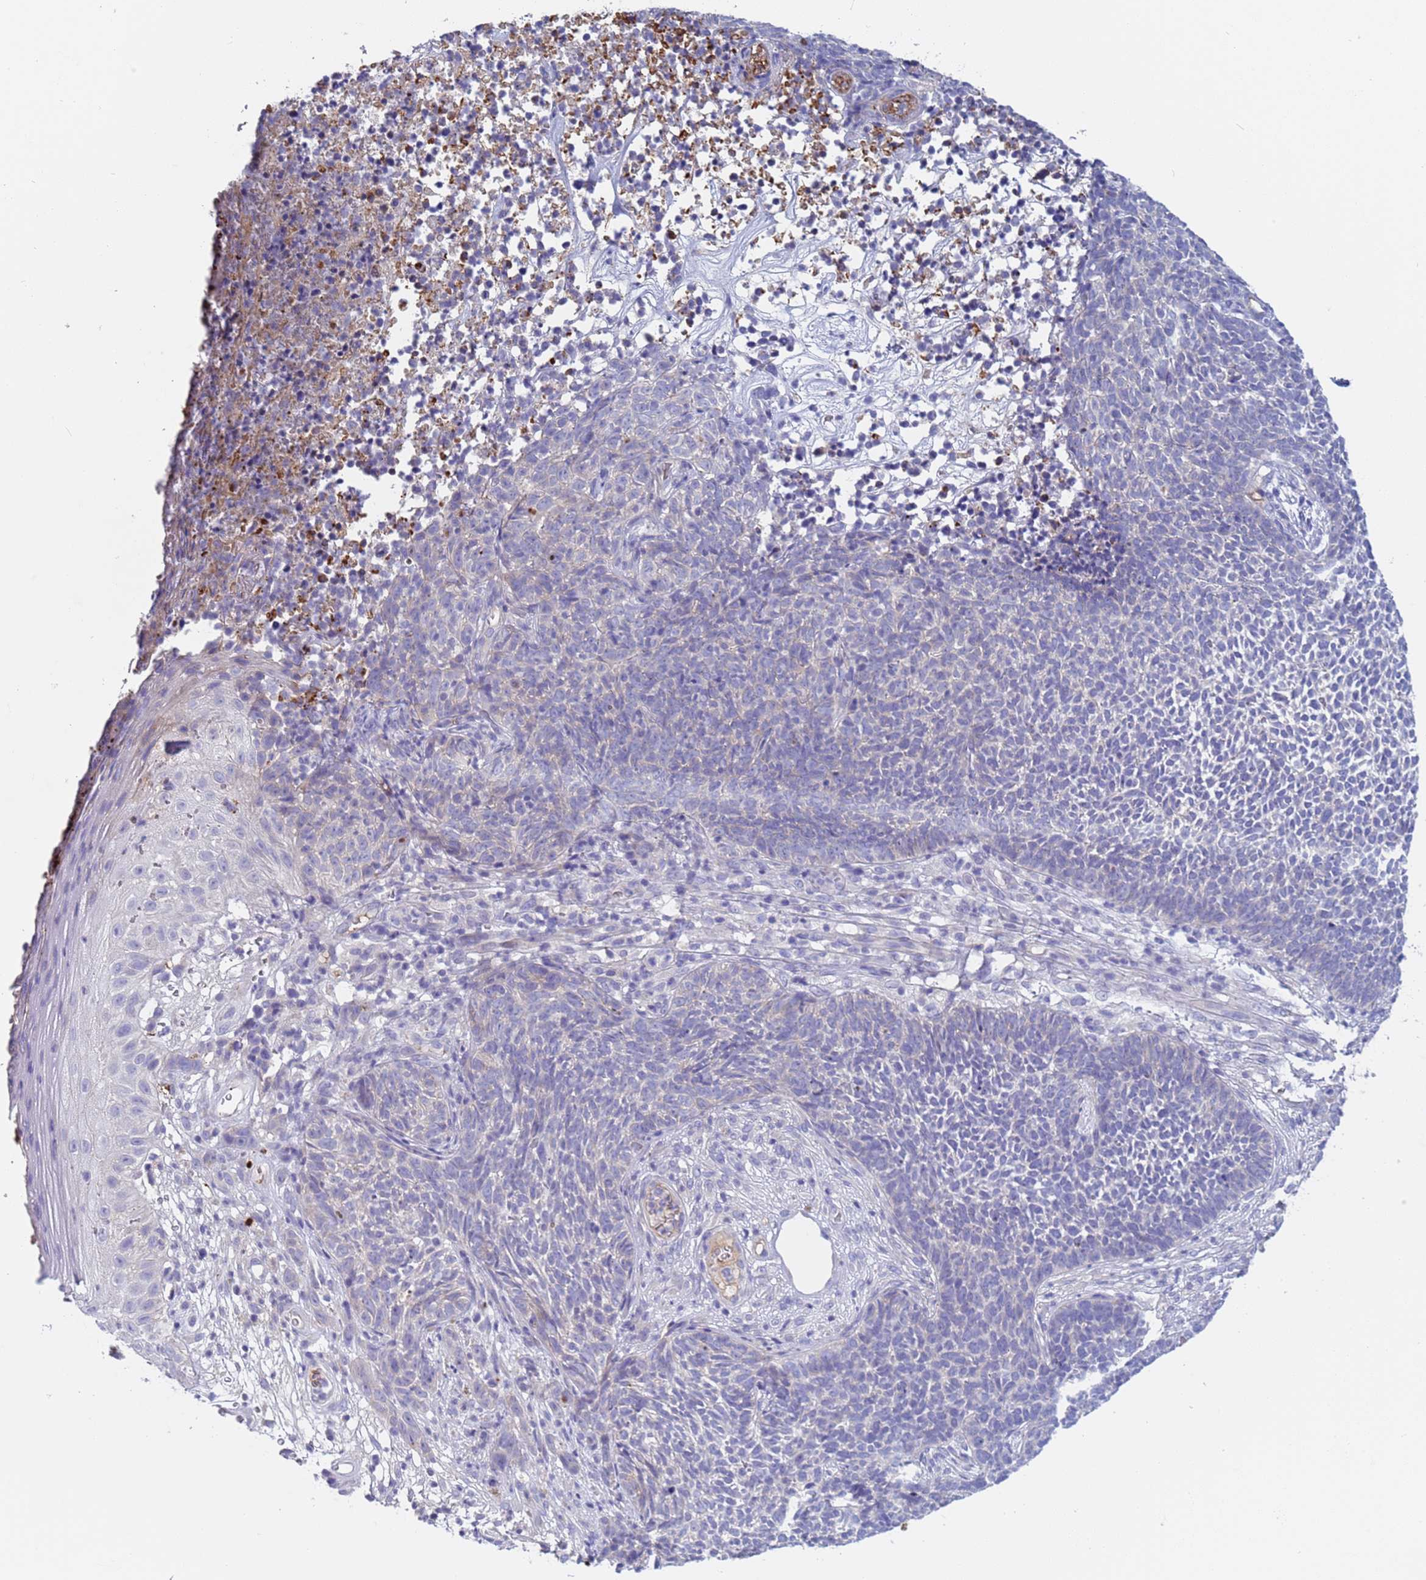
{"staining": {"intensity": "negative", "quantity": "none", "location": "none"}, "tissue": "skin cancer", "cell_type": "Tumor cells", "image_type": "cancer", "snomed": [{"axis": "morphology", "description": "Basal cell carcinoma"}, {"axis": "topography", "description": "Skin"}], "caption": "DAB immunohistochemical staining of skin cancer (basal cell carcinoma) shows no significant positivity in tumor cells.", "gene": "C4orf46", "patient": {"sex": "female", "age": 84}}